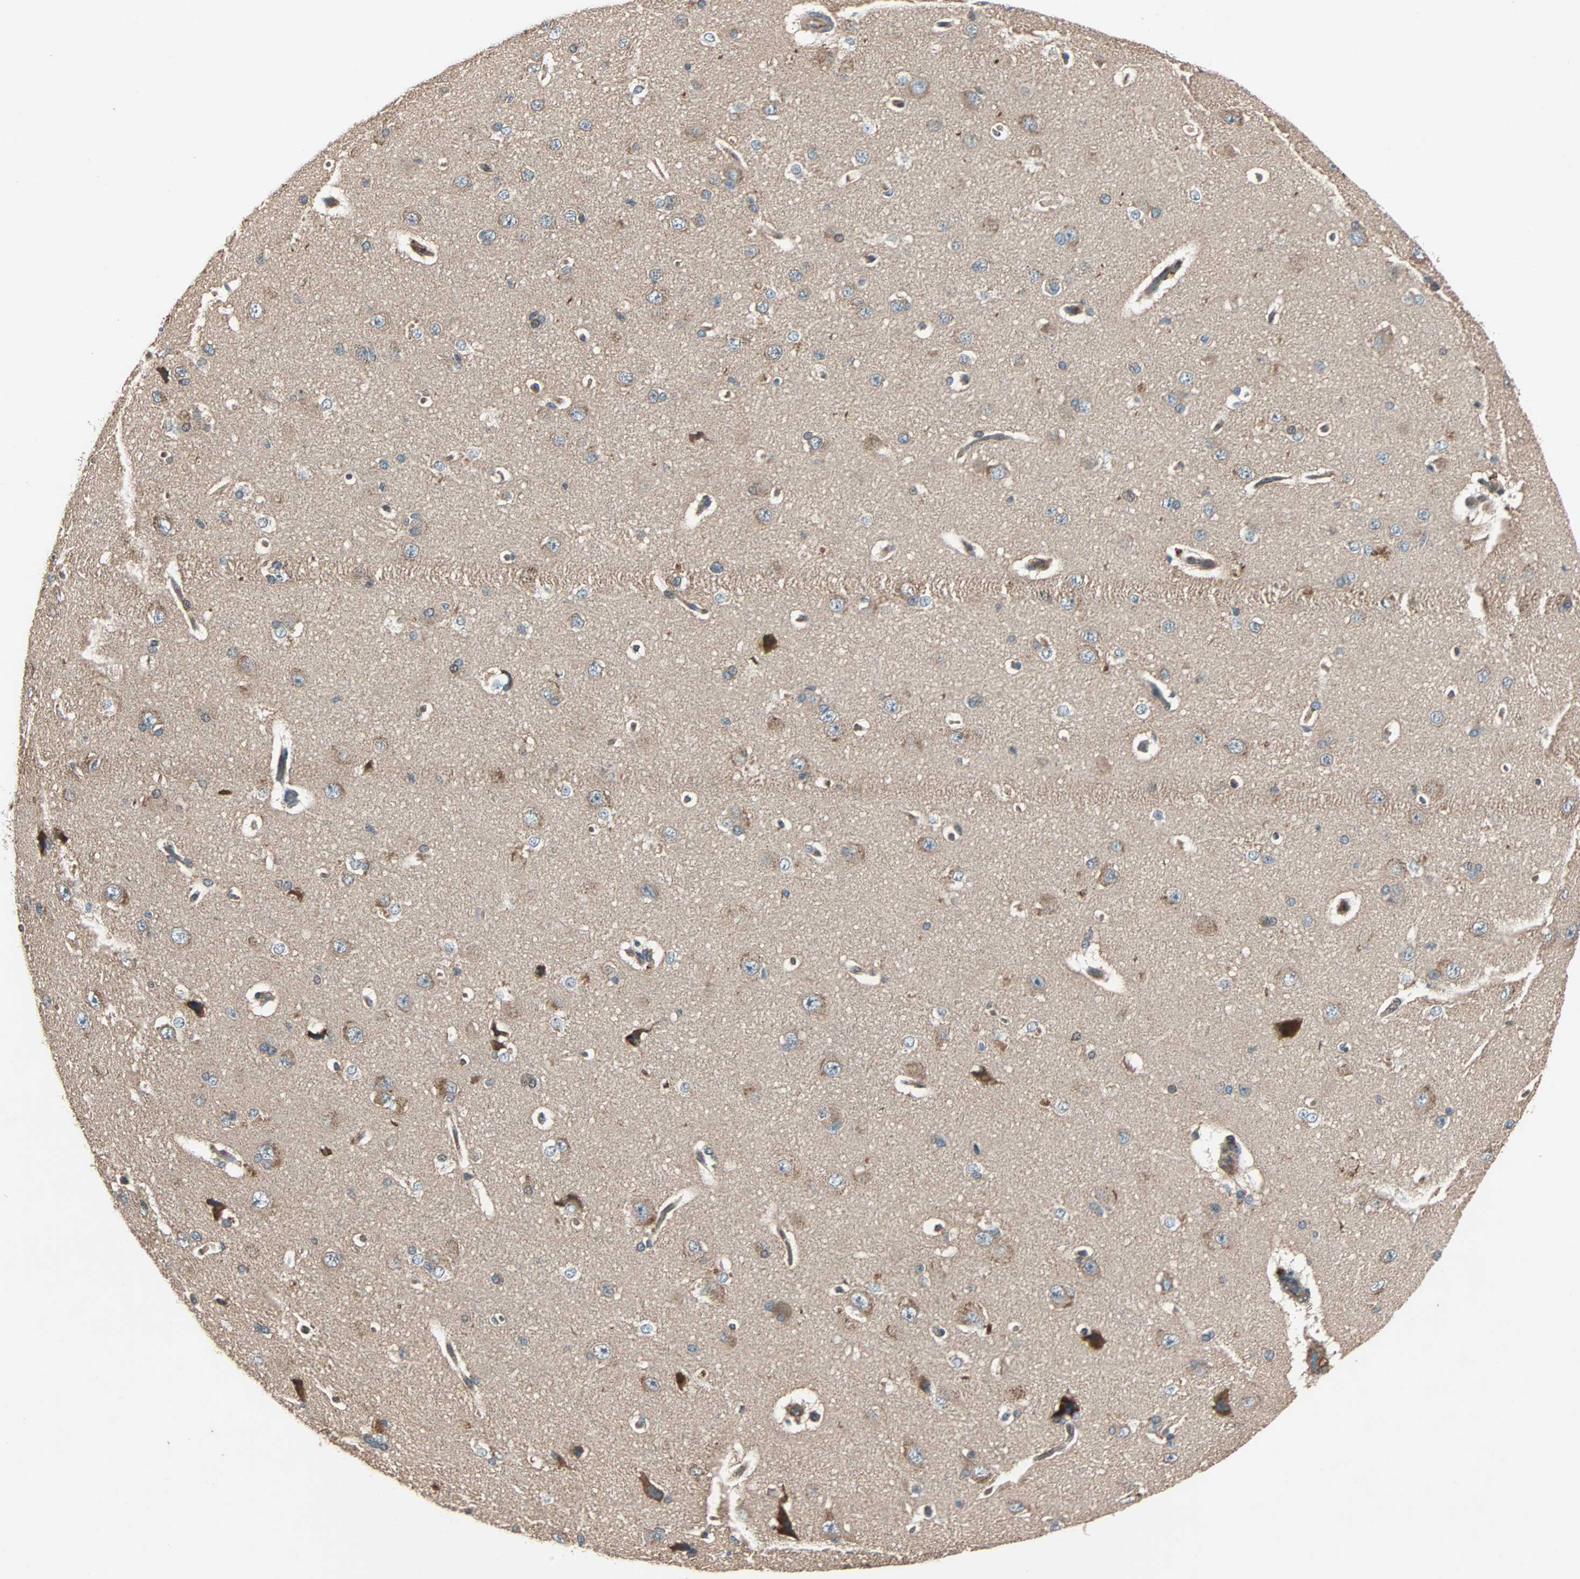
{"staining": {"intensity": "negative", "quantity": "none", "location": "none"}, "tissue": "cerebral cortex", "cell_type": "Endothelial cells", "image_type": "normal", "snomed": [{"axis": "morphology", "description": "Normal tissue, NOS"}, {"axis": "topography", "description": "Cerebral cortex"}], "caption": "DAB (3,3'-diaminobenzidine) immunohistochemical staining of benign cerebral cortex reveals no significant positivity in endothelial cells.", "gene": "GCK", "patient": {"sex": "female", "age": 45}}